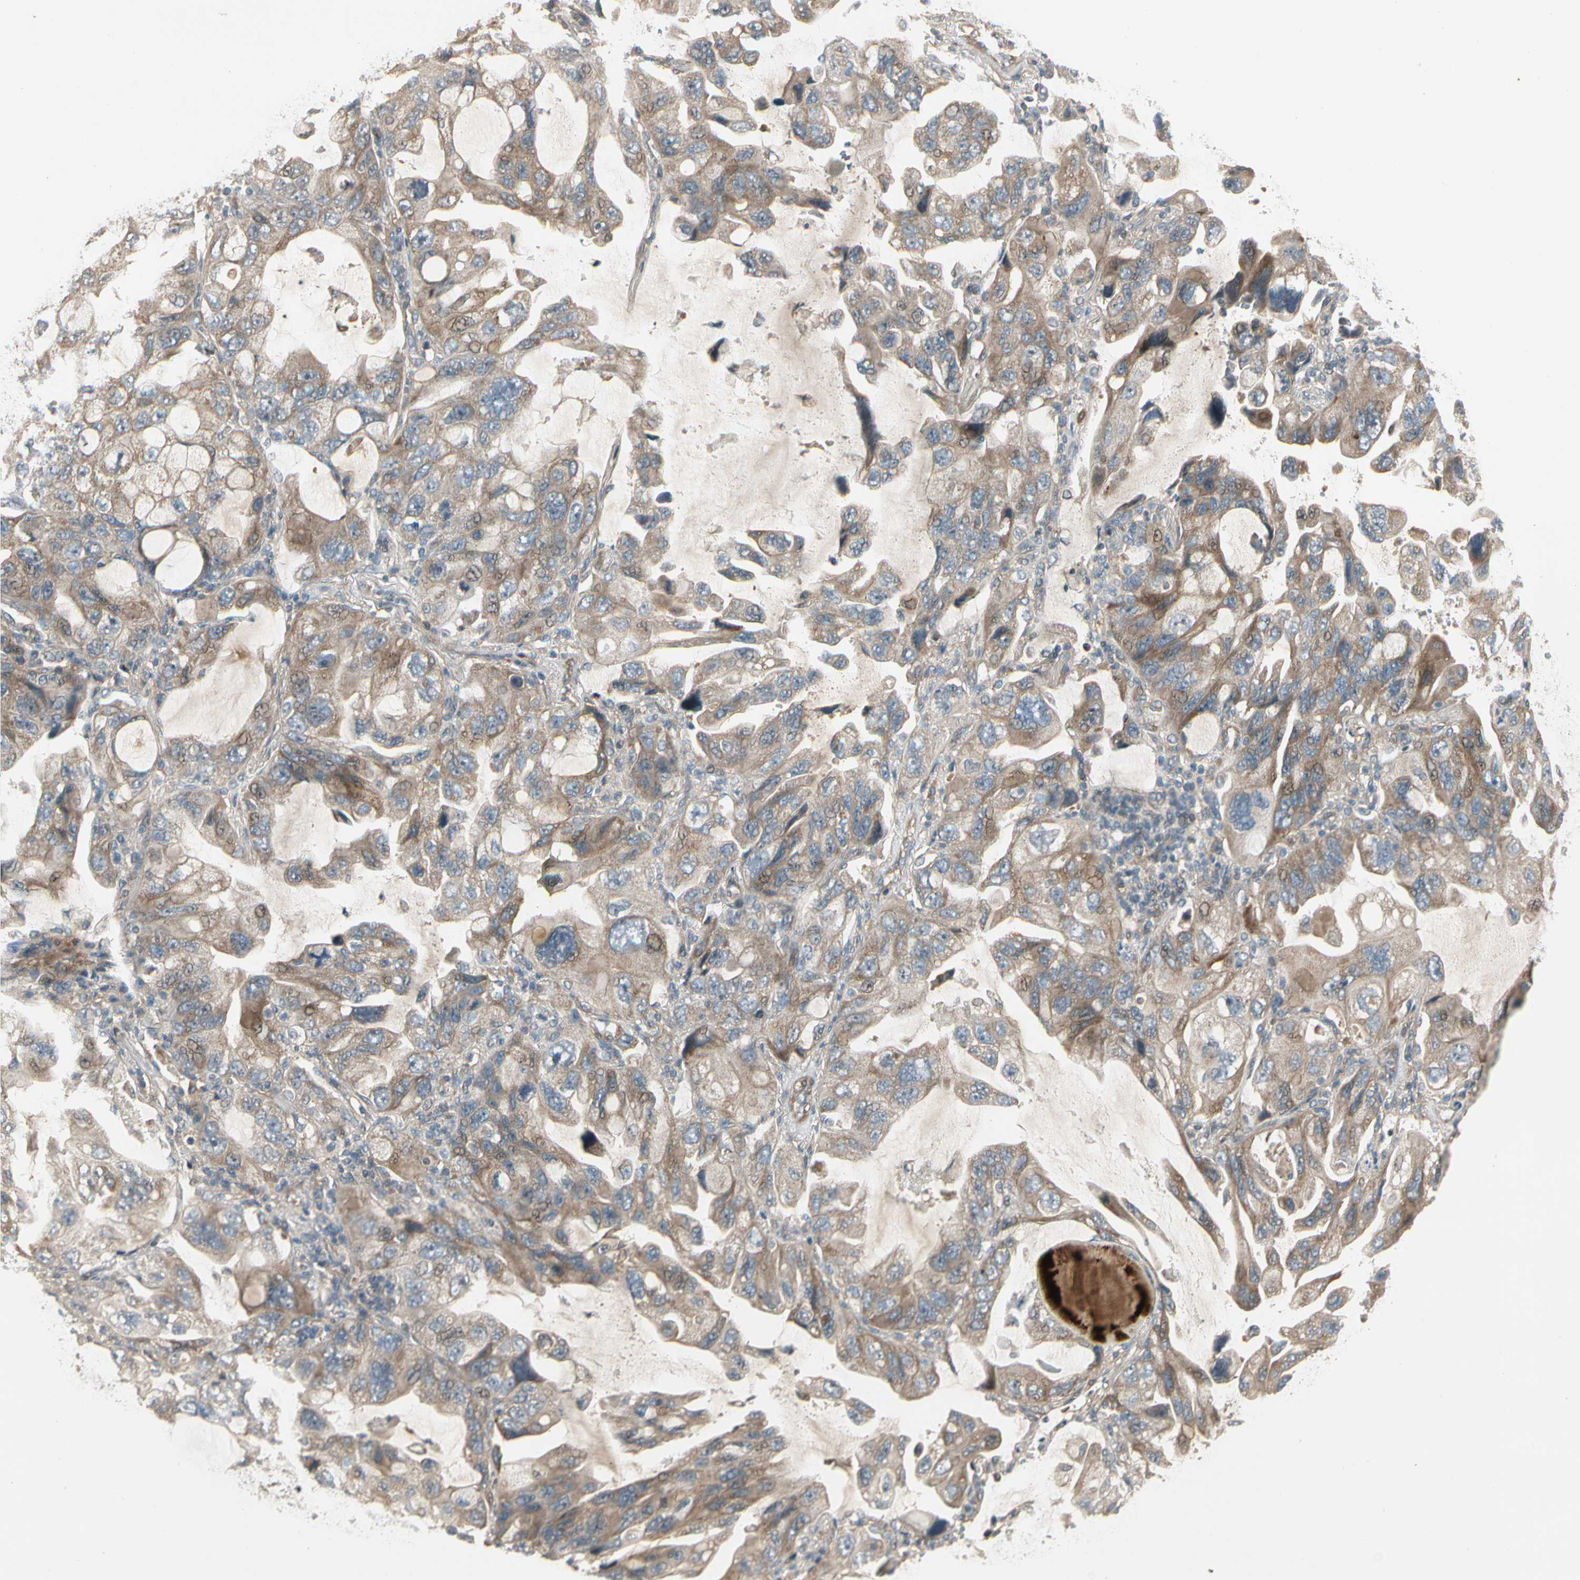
{"staining": {"intensity": "moderate", "quantity": ">75%", "location": "cytoplasmic/membranous"}, "tissue": "lung cancer", "cell_type": "Tumor cells", "image_type": "cancer", "snomed": [{"axis": "morphology", "description": "Squamous cell carcinoma, NOS"}, {"axis": "topography", "description": "Lung"}], "caption": "Immunohistochemistry (IHC) staining of lung cancer (squamous cell carcinoma), which demonstrates medium levels of moderate cytoplasmic/membranous staining in about >75% of tumor cells indicating moderate cytoplasmic/membranous protein expression. The staining was performed using DAB (3,3'-diaminobenzidine) (brown) for protein detection and nuclei were counterstained in hematoxylin (blue).", "gene": "ACVR1", "patient": {"sex": "female", "age": 73}}